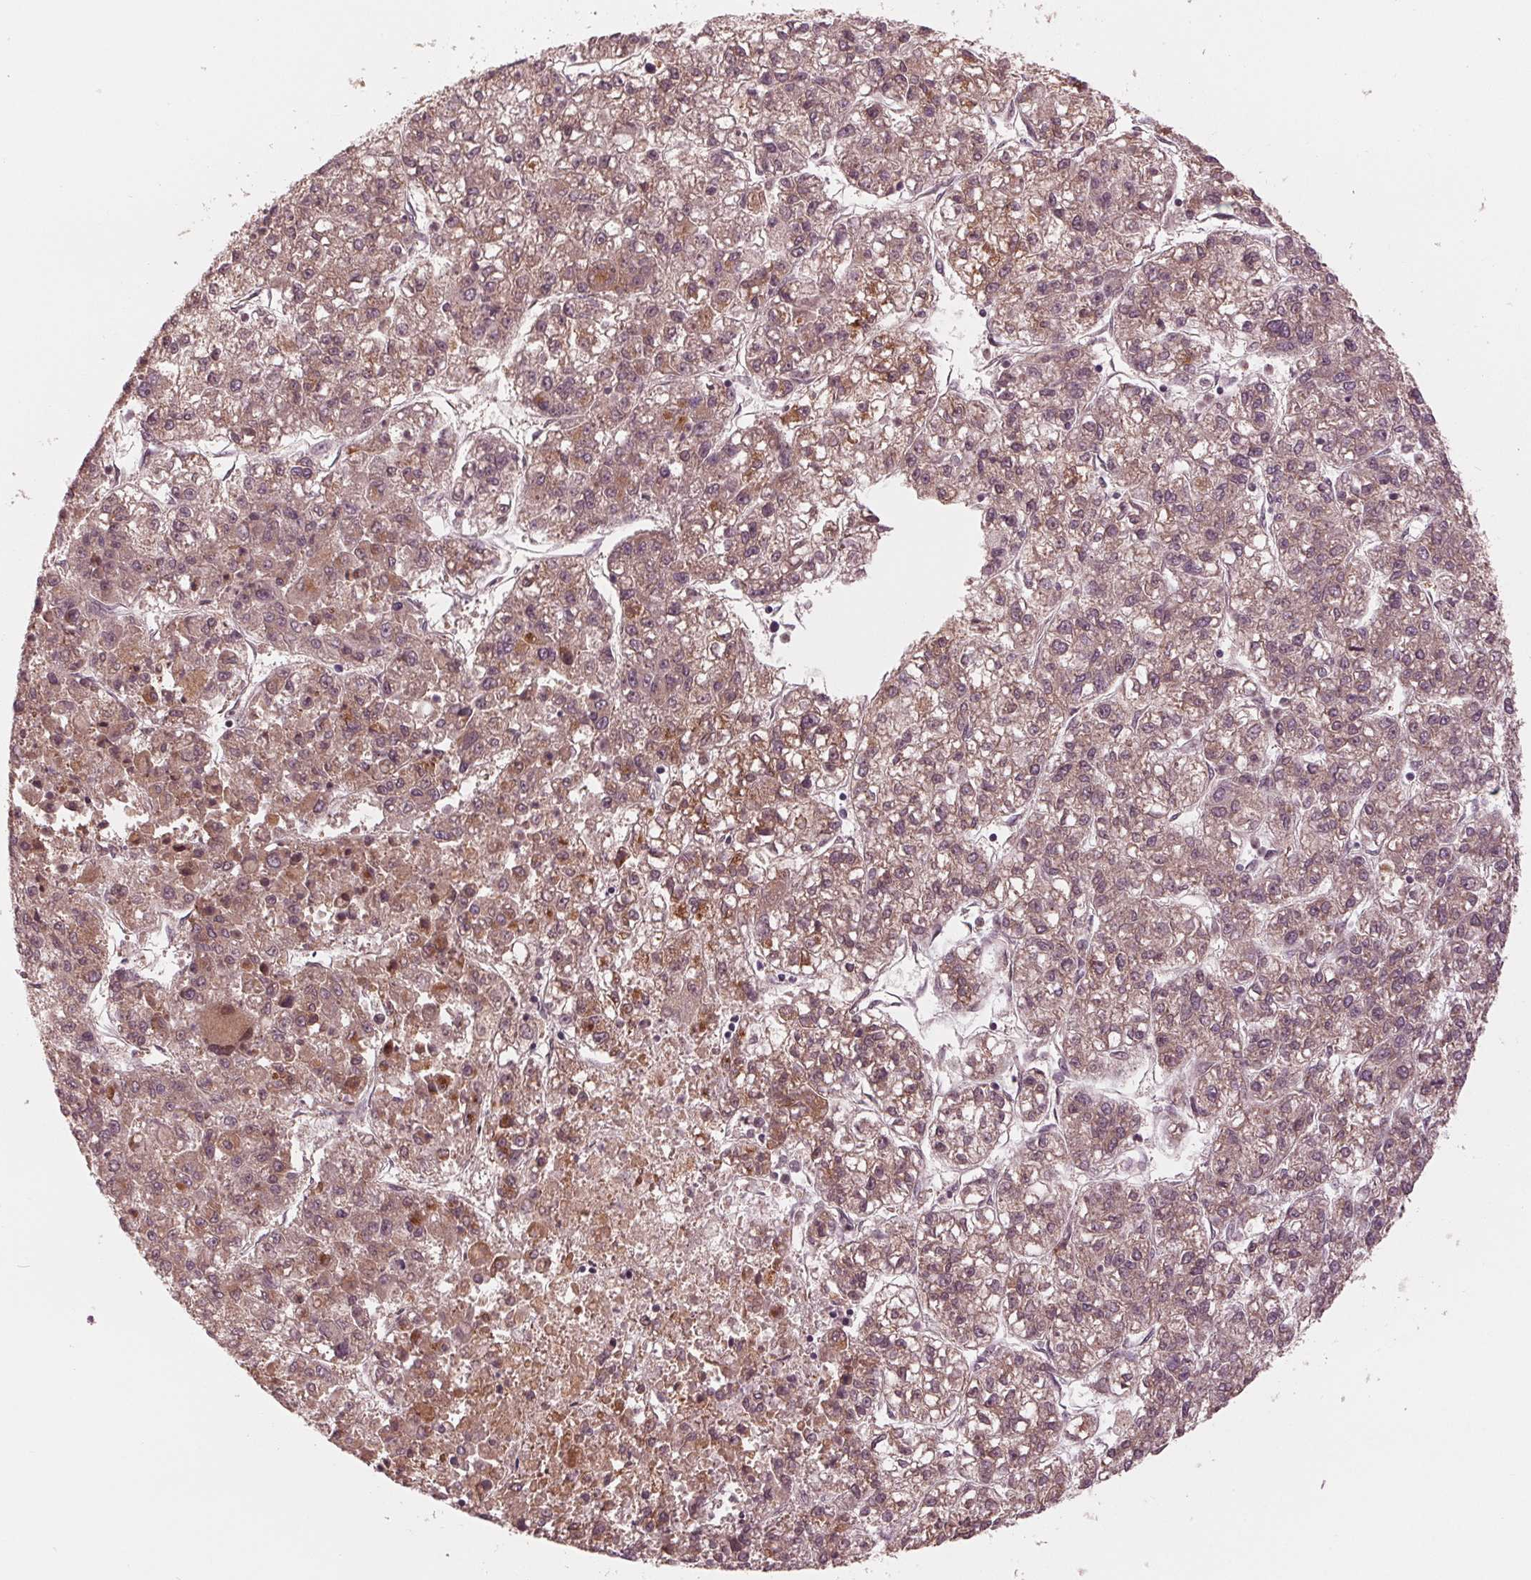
{"staining": {"intensity": "weak", "quantity": ">75%", "location": "cytoplasmic/membranous,nuclear"}, "tissue": "liver cancer", "cell_type": "Tumor cells", "image_type": "cancer", "snomed": [{"axis": "morphology", "description": "Carcinoma, Hepatocellular, NOS"}, {"axis": "topography", "description": "Liver"}], "caption": "Approximately >75% of tumor cells in hepatocellular carcinoma (liver) demonstrate weak cytoplasmic/membranous and nuclear protein staining as visualized by brown immunohistochemical staining.", "gene": "ZNF471", "patient": {"sex": "male", "age": 56}}